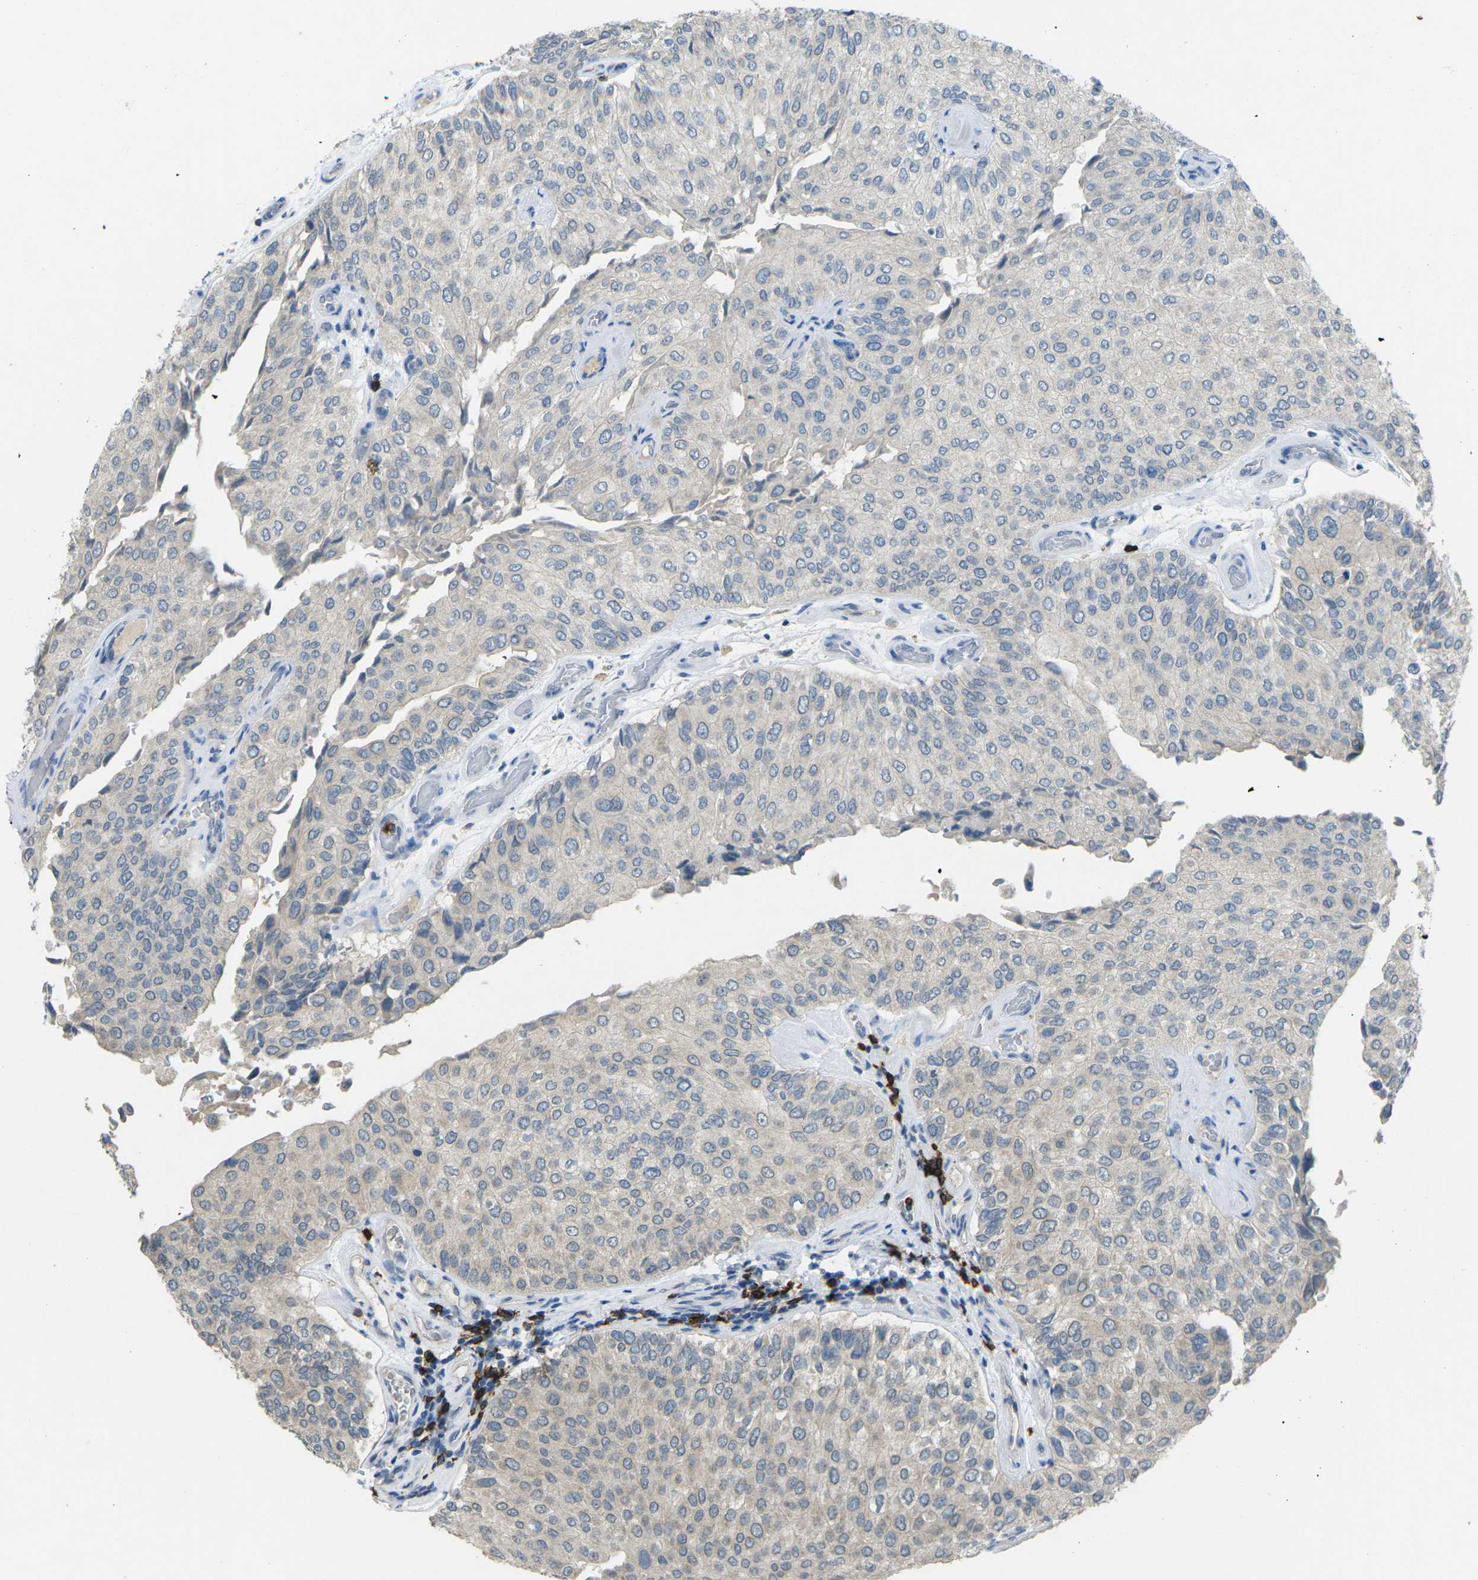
{"staining": {"intensity": "weak", "quantity": "<25%", "location": "cytoplasmic/membranous"}, "tissue": "urothelial cancer", "cell_type": "Tumor cells", "image_type": "cancer", "snomed": [{"axis": "morphology", "description": "Urothelial carcinoma, High grade"}, {"axis": "topography", "description": "Kidney"}, {"axis": "topography", "description": "Urinary bladder"}], "caption": "Tumor cells show no significant protein positivity in urothelial carcinoma (high-grade).", "gene": "CD19", "patient": {"sex": "male", "age": 77}}